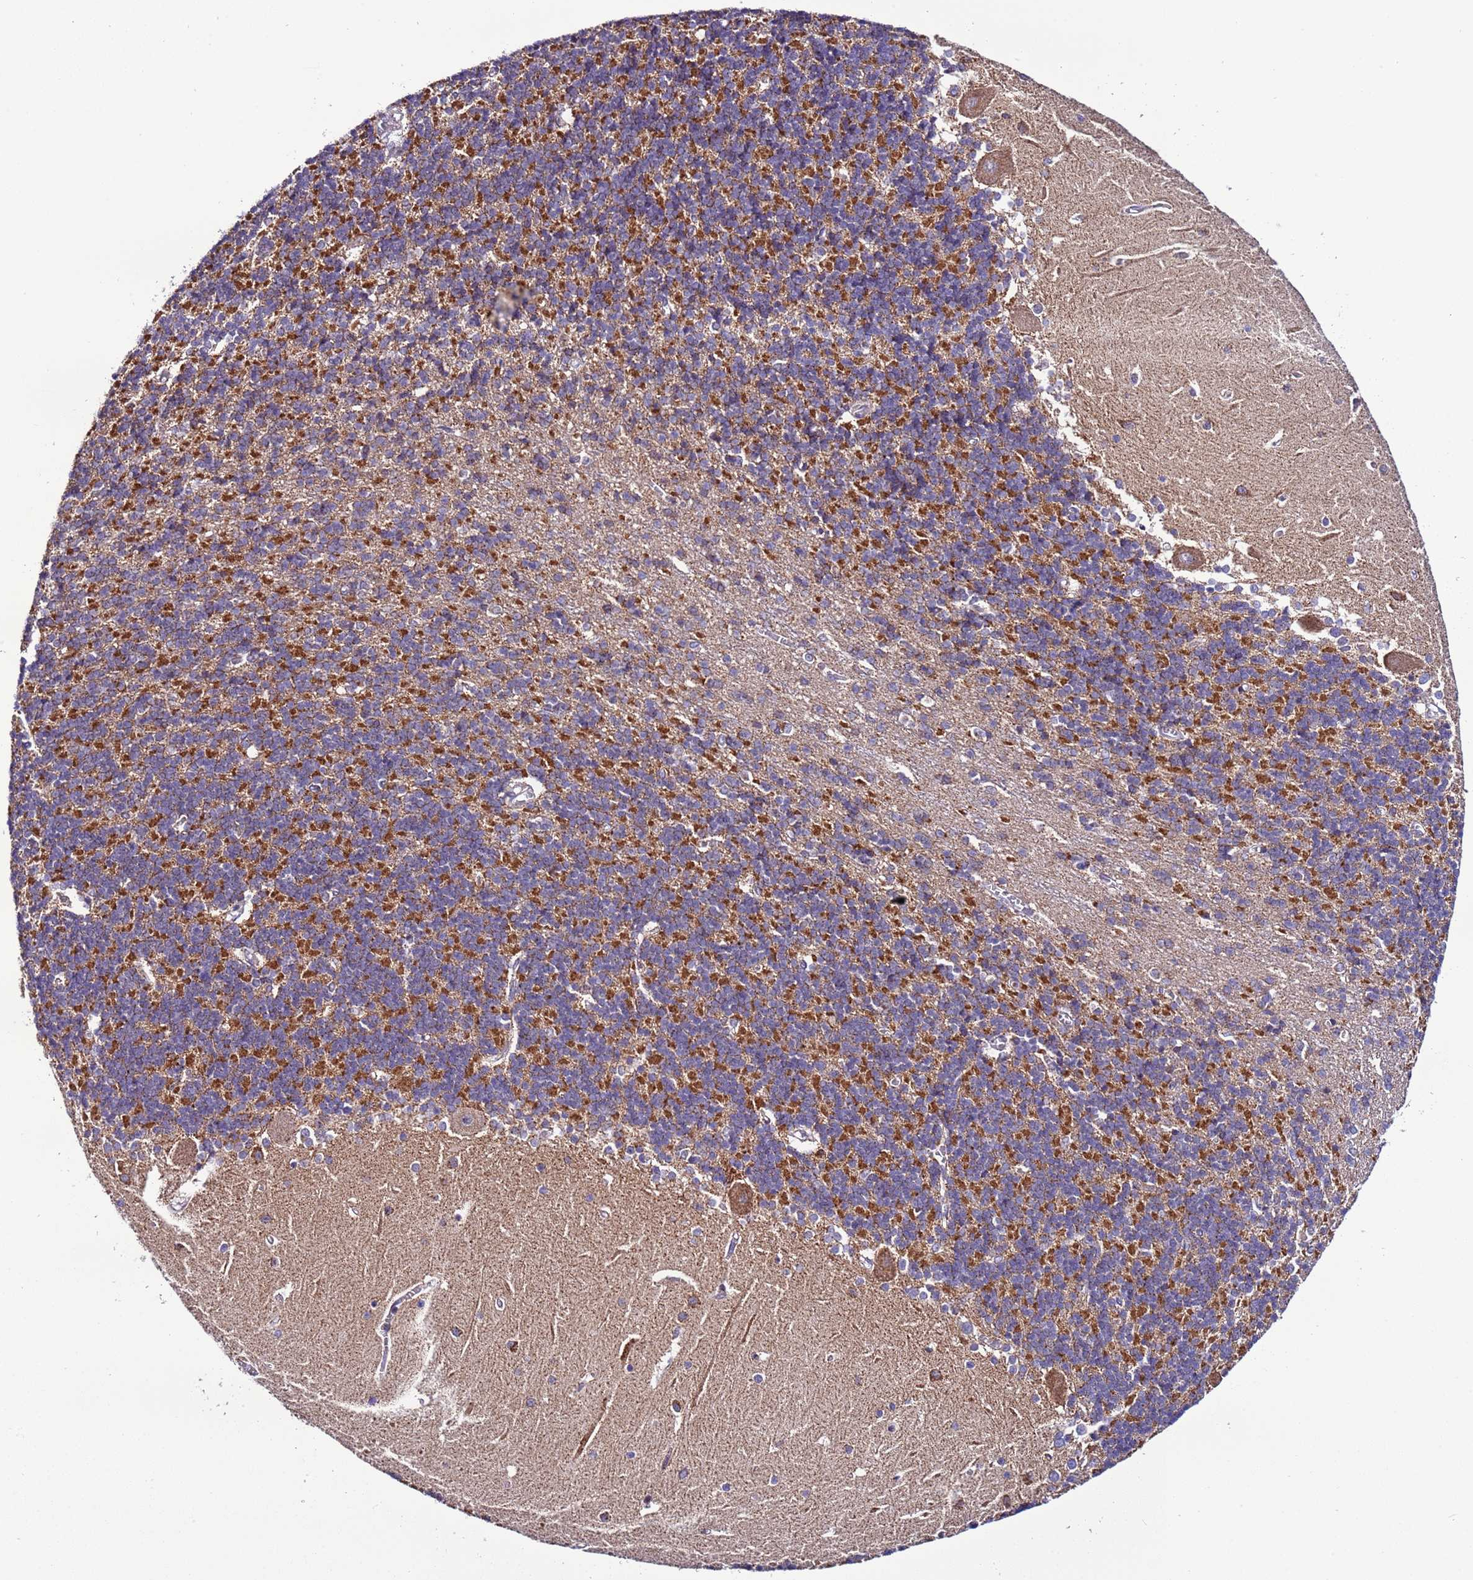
{"staining": {"intensity": "moderate", "quantity": "25%-75%", "location": "cytoplasmic/membranous"}, "tissue": "cerebellum", "cell_type": "Cells in granular layer", "image_type": "normal", "snomed": [{"axis": "morphology", "description": "Normal tissue, NOS"}, {"axis": "topography", "description": "Cerebellum"}], "caption": "Immunohistochemical staining of benign human cerebellum exhibits 25%-75% levels of moderate cytoplasmic/membranous protein staining in approximately 25%-75% of cells in granular layer.", "gene": "UEVLD", "patient": {"sex": "male", "age": 37}}